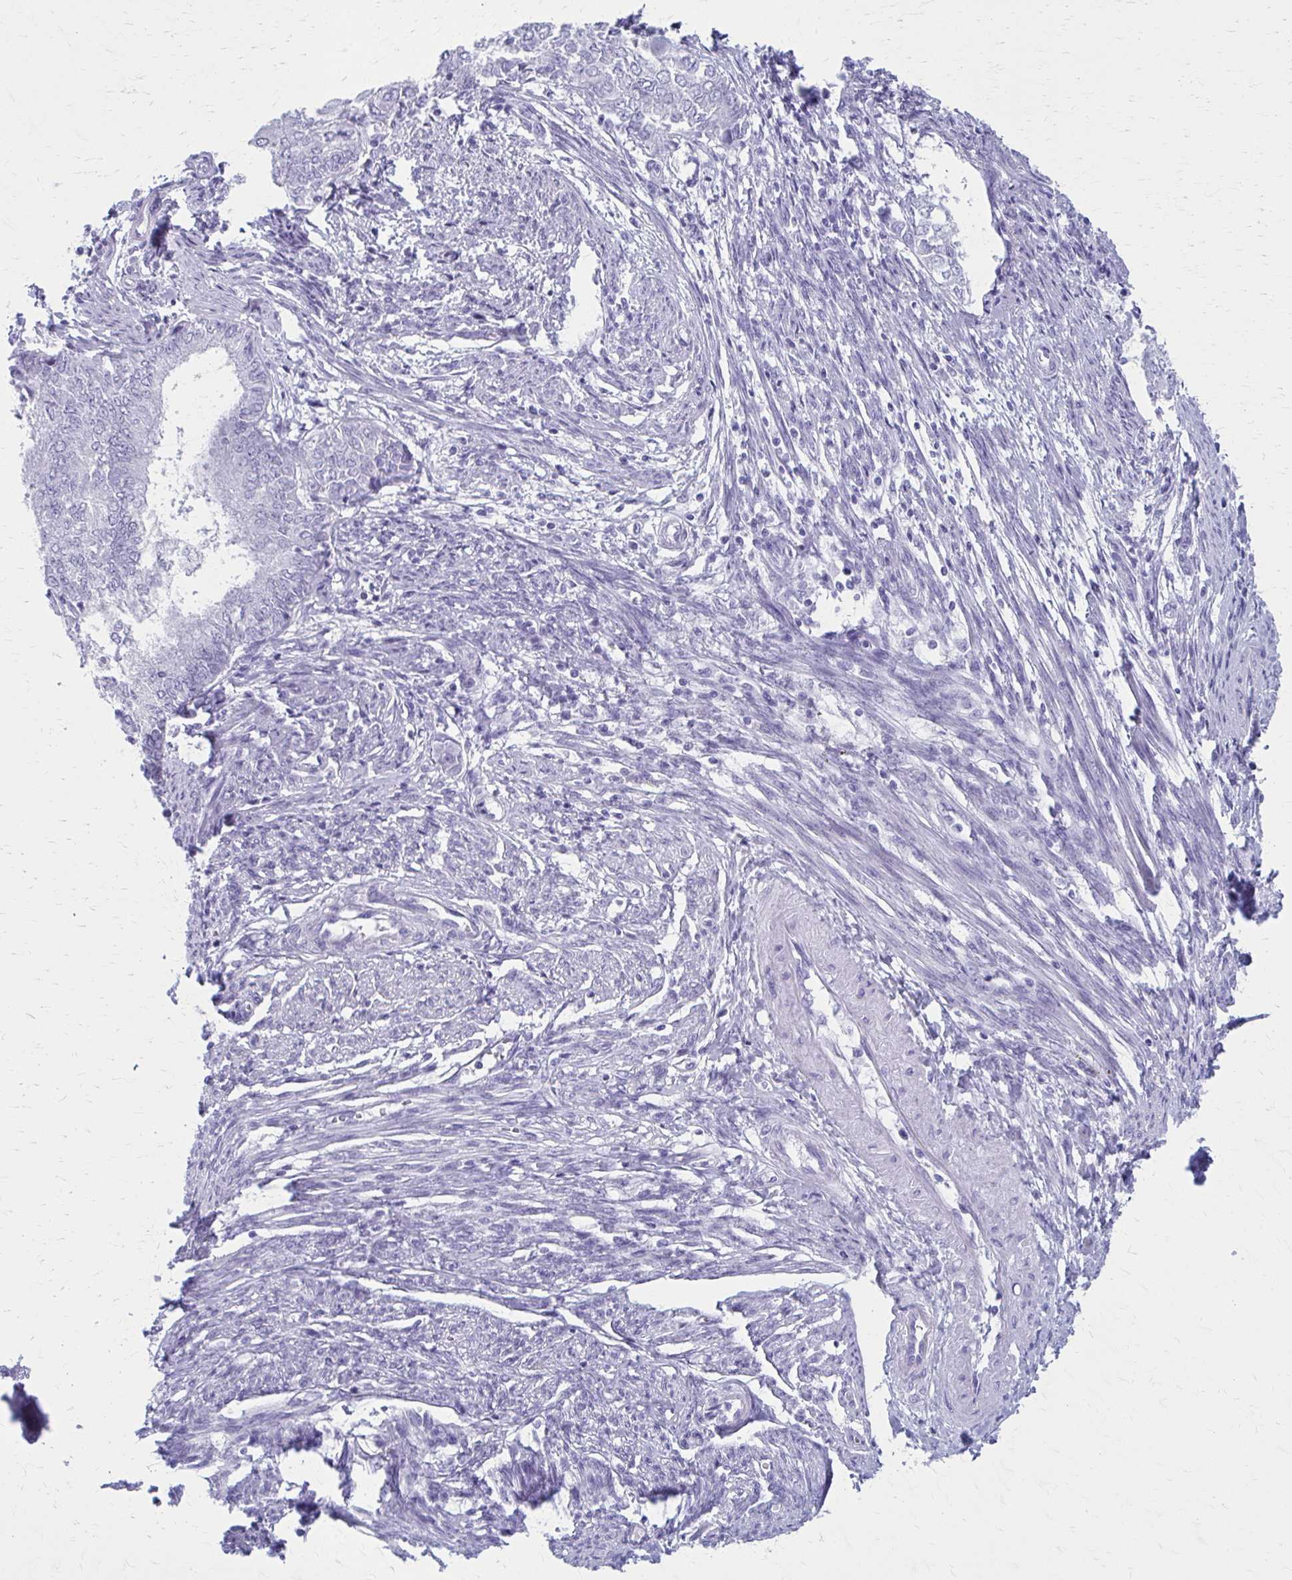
{"staining": {"intensity": "negative", "quantity": "none", "location": "none"}, "tissue": "endometrial cancer", "cell_type": "Tumor cells", "image_type": "cancer", "snomed": [{"axis": "morphology", "description": "Adenocarcinoma, NOS"}, {"axis": "topography", "description": "Endometrium"}], "caption": "Protein analysis of endometrial cancer demonstrates no significant staining in tumor cells. (Brightfield microscopy of DAB IHC at high magnification).", "gene": "CELF5", "patient": {"sex": "female", "age": 62}}